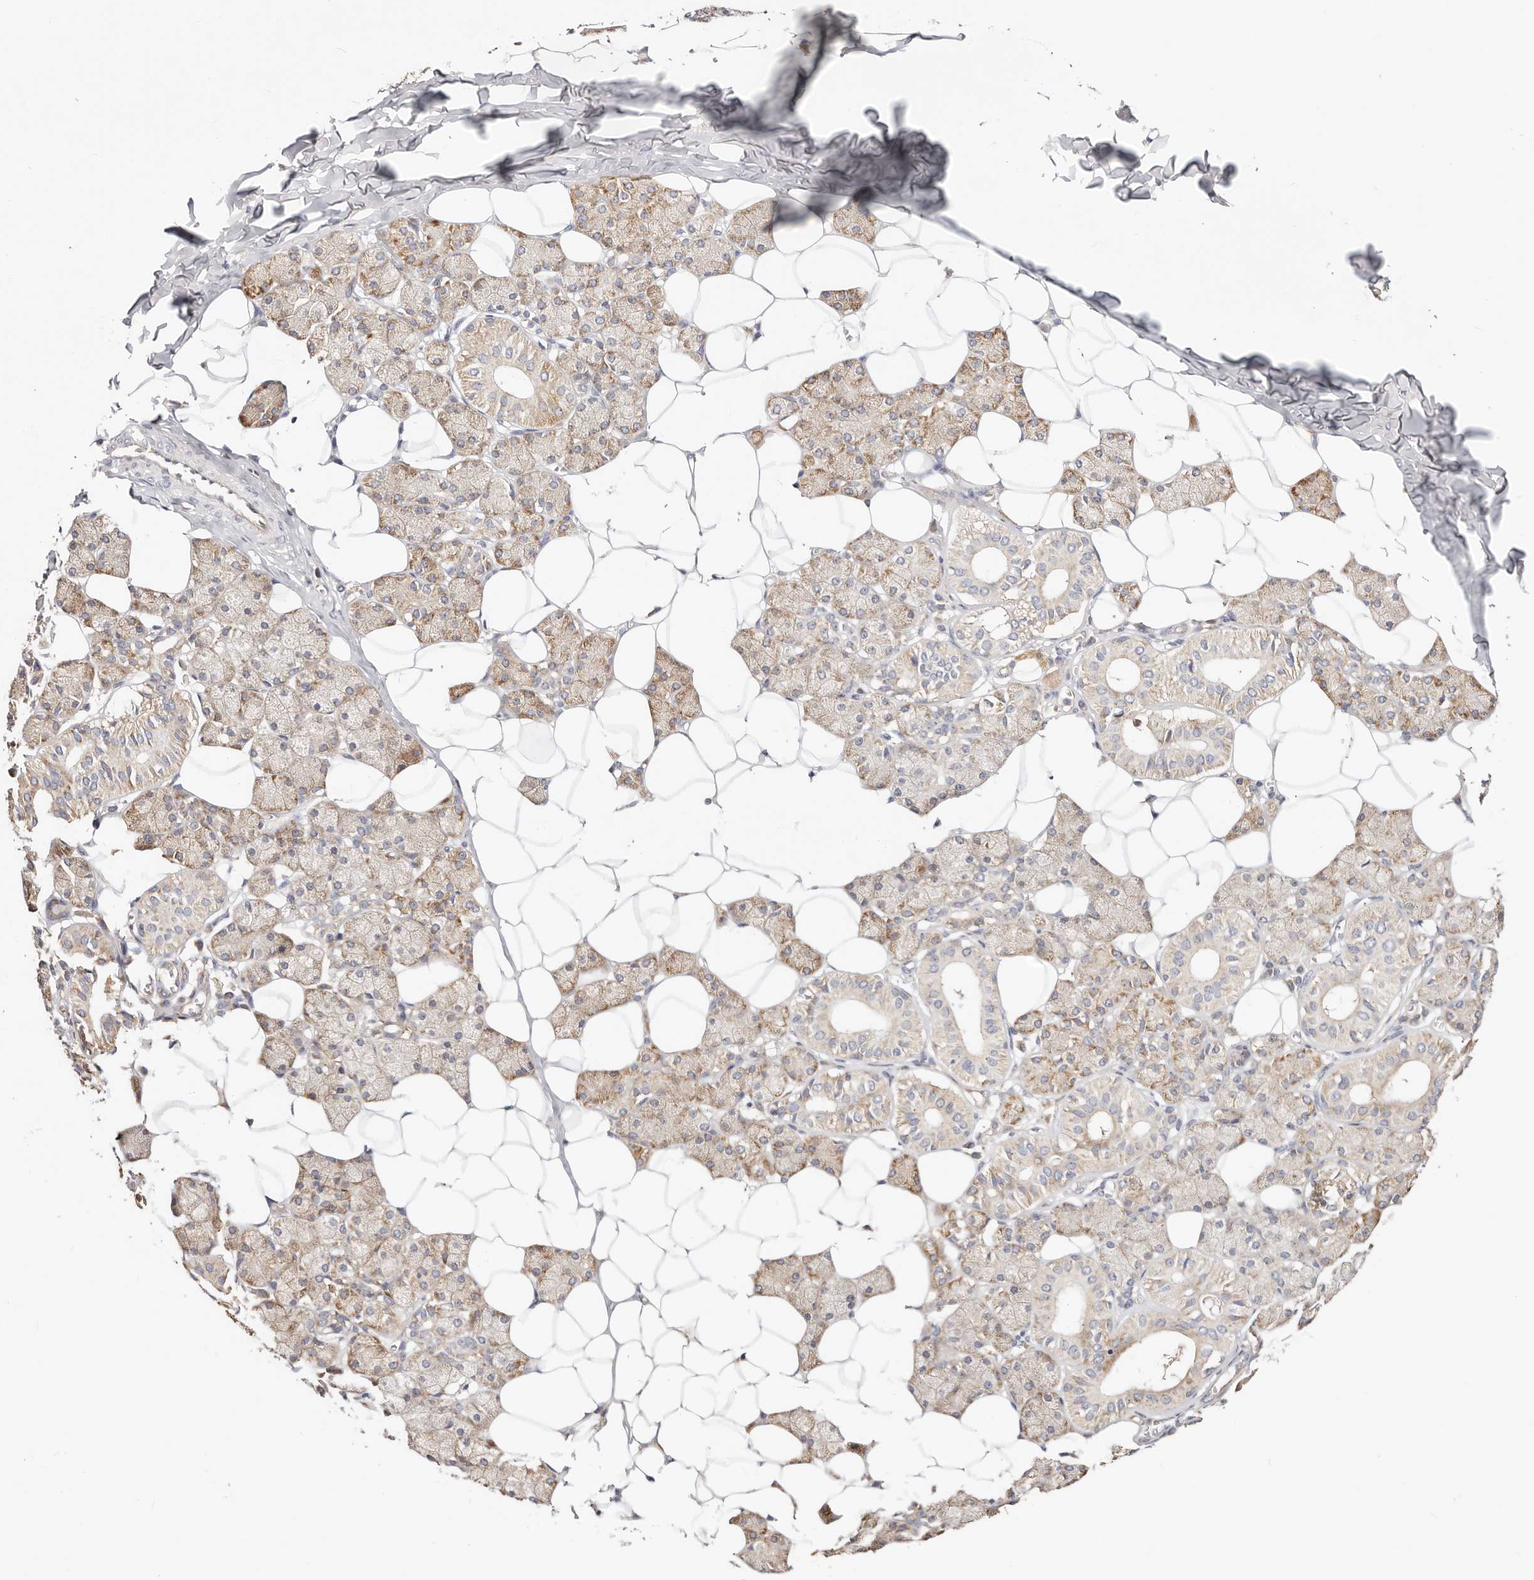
{"staining": {"intensity": "moderate", "quantity": ">75%", "location": "cytoplasmic/membranous"}, "tissue": "salivary gland", "cell_type": "Glandular cells", "image_type": "normal", "snomed": [{"axis": "morphology", "description": "Normal tissue, NOS"}, {"axis": "topography", "description": "Salivary gland"}], "caption": "Immunohistochemistry staining of benign salivary gland, which shows medium levels of moderate cytoplasmic/membranous positivity in about >75% of glandular cells indicating moderate cytoplasmic/membranous protein staining. The staining was performed using DAB (3,3'-diaminobenzidine) (brown) for protein detection and nuclei were counterstained in hematoxylin (blue).", "gene": "GNA13", "patient": {"sex": "female", "age": 33}}